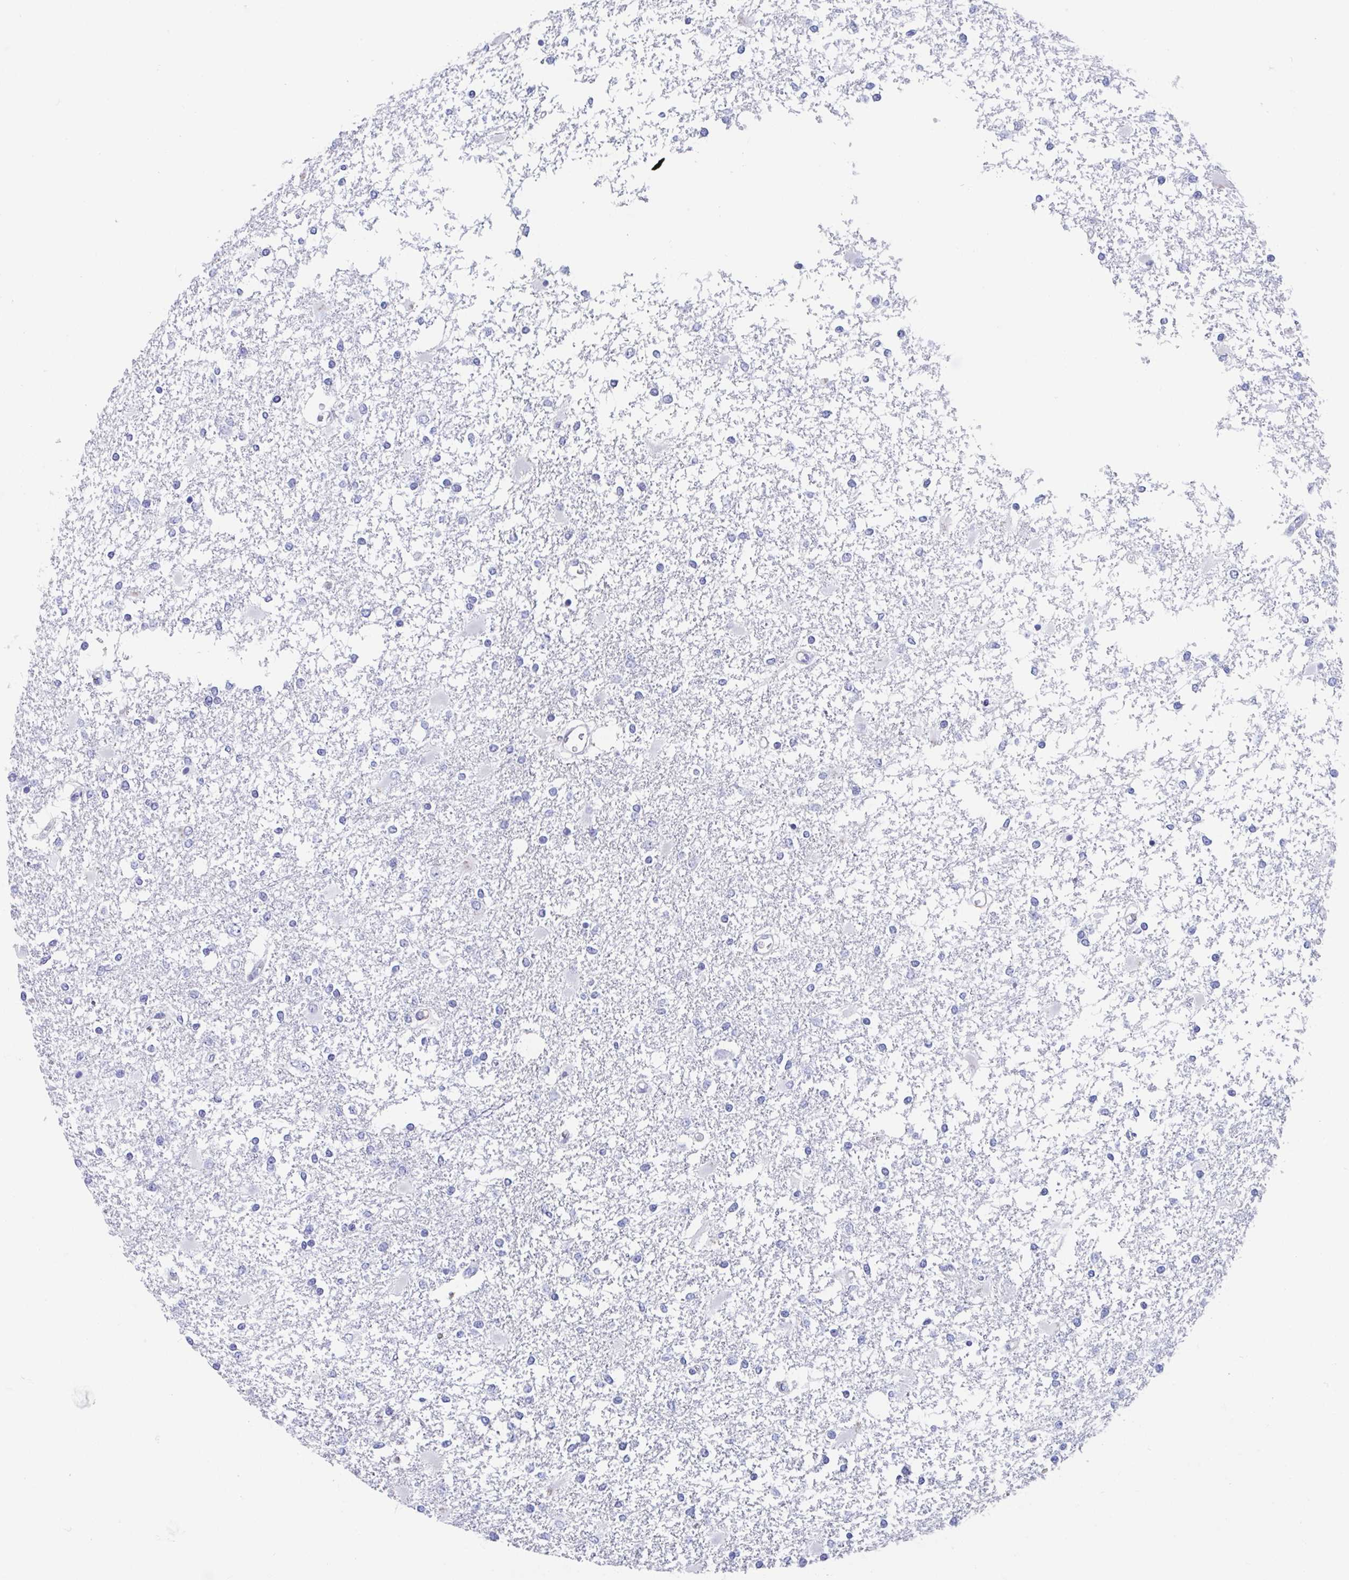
{"staining": {"intensity": "negative", "quantity": "none", "location": "none"}, "tissue": "glioma", "cell_type": "Tumor cells", "image_type": "cancer", "snomed": [{"axis": "morphology", "description": "Glioma, malignant, High grade"}, {"axis": "topography", "description": "Cerebral cortex"}], "caption": "High power microscopy photomicrograph of an immunohistochemistry (IHC) histopathology image of malignant glioma (high-grade), revealing no significant positivity in tumor cells.", "gene": "SHCBP1L", "patient": {"sex": "male", "age": 79}}